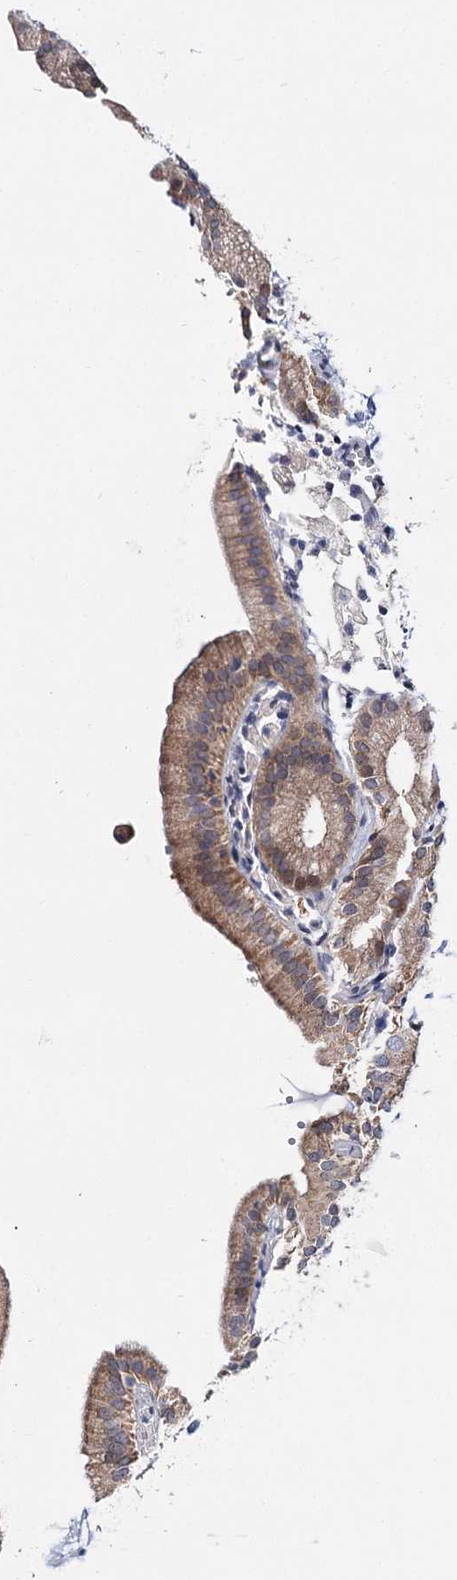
{"staining": {"intensity": "moderate", "quantity": ">75%", "location": "cytoplasmic/membranous"}, "tissue": "gallbladder", "cell_type": "Glandular cells", "image_type": "normal", "snomed": [{"axis": "morphology", "description": "Normal tissue, NOS"}, {"axis": "topography", "description": "Gallbladder"}], "caption": "Protein staining of unremarkable gallbladder exhibits moderate cytoplasmic/membranous staining in approximately >75% of glandular cells. (Brightfield microscopy of DAB IHC at high magnification).", "gene": "CFAP46", "patient": {"sex": "male", "age": 55}}